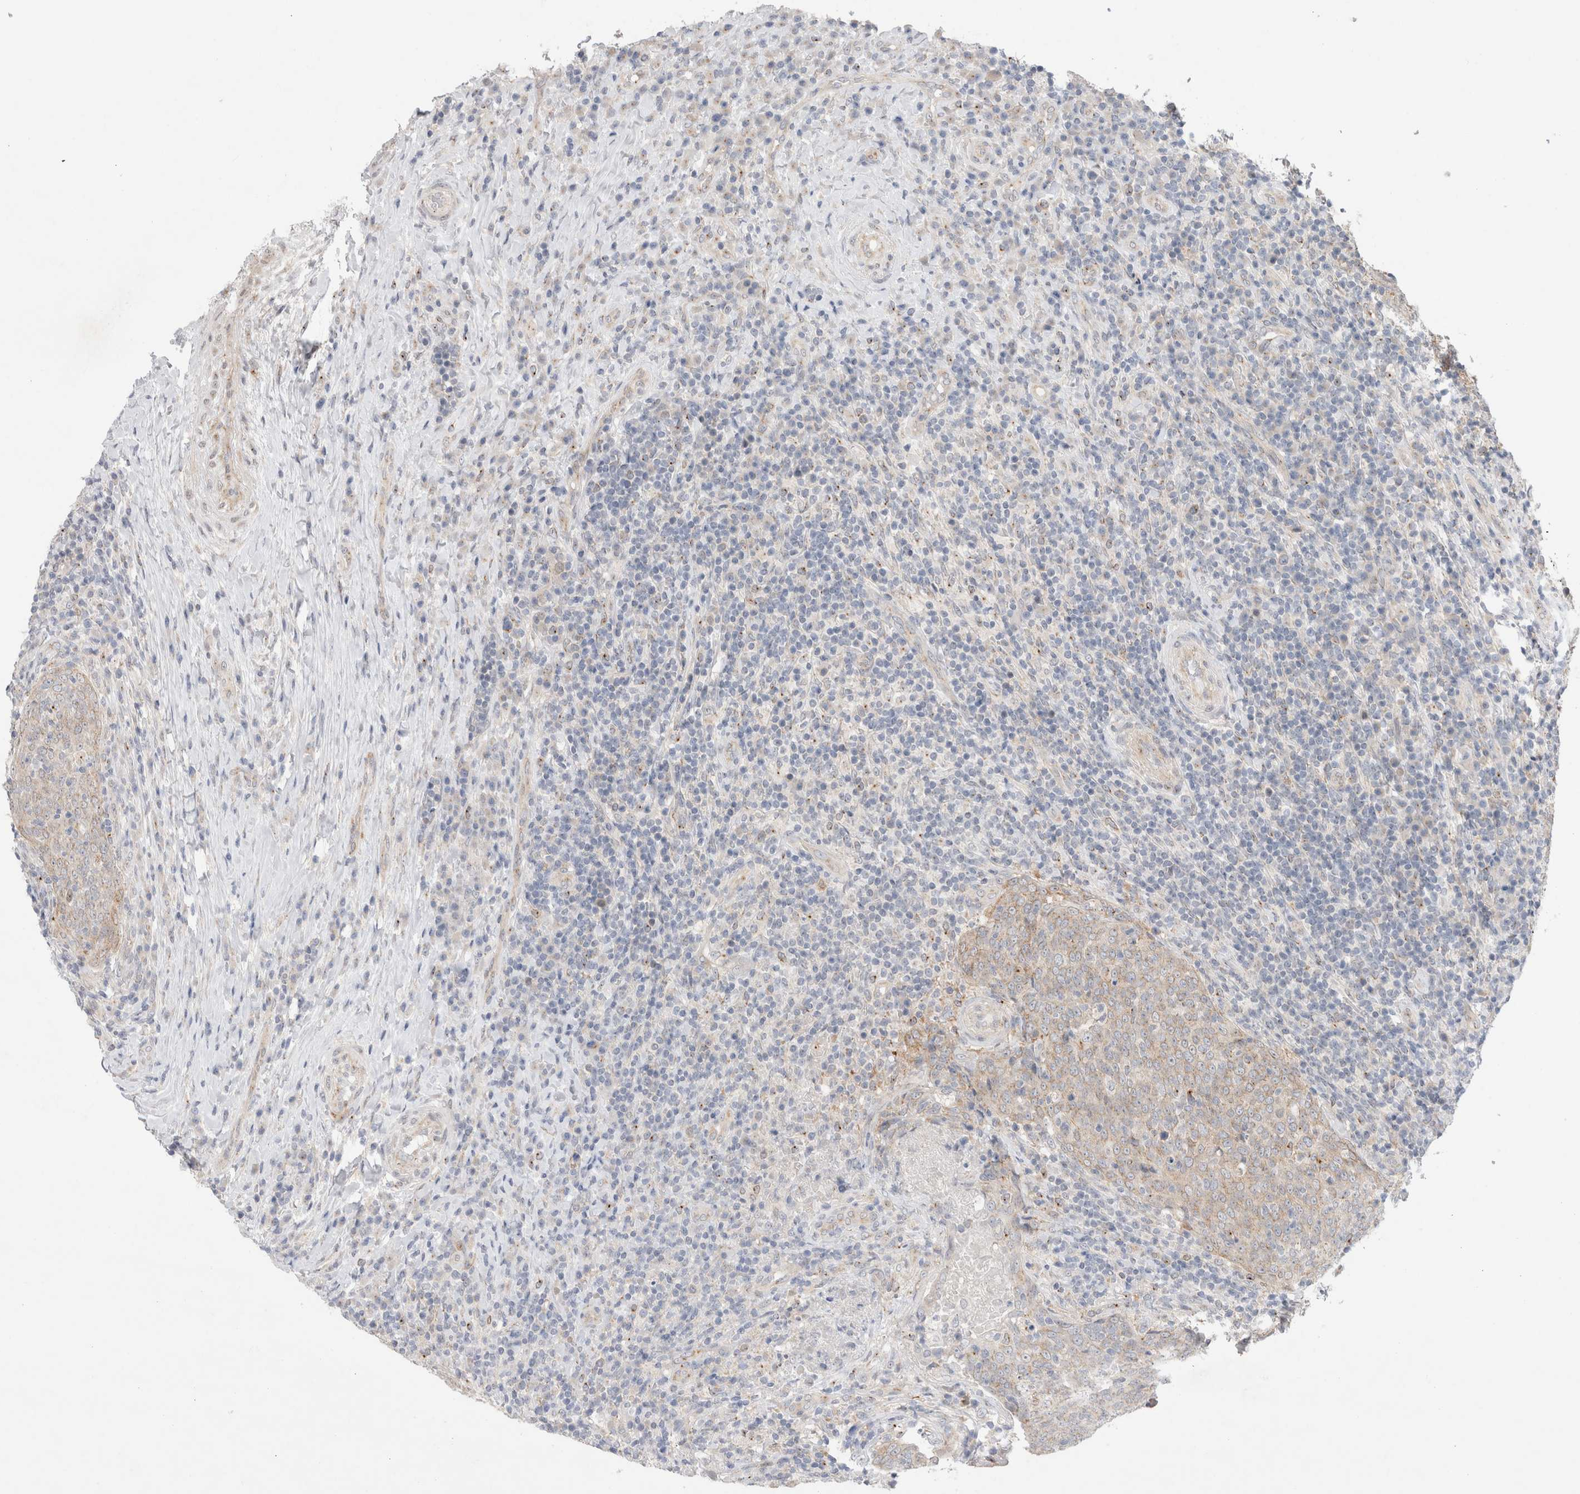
{"staining": {"intensity": "weak", "quantity": "<25%", "location": "cytoplasmic/membranous"}, "tissue": "head and neck cancer", "cell_type": "Tumor cells", "image_type": "cancer", "snomed": [{"axis": "morphology", "description": "Squamous cell carcinoma, NOS"}, {"axis": "morphology", "description": "Squamous cell carcinoma, metastatic, NOS"}, {"axis": "topography", "description": "Lymph node"}, {"axis": "topography", "description": "Head-Neck"}], "caption": "Tumor cells show no significant staining in head and neck cancer. (IHC, brightfield microscopy, high magnification).", "gene": "BICD2", "patient": {"sex": "male", "age": 62}}